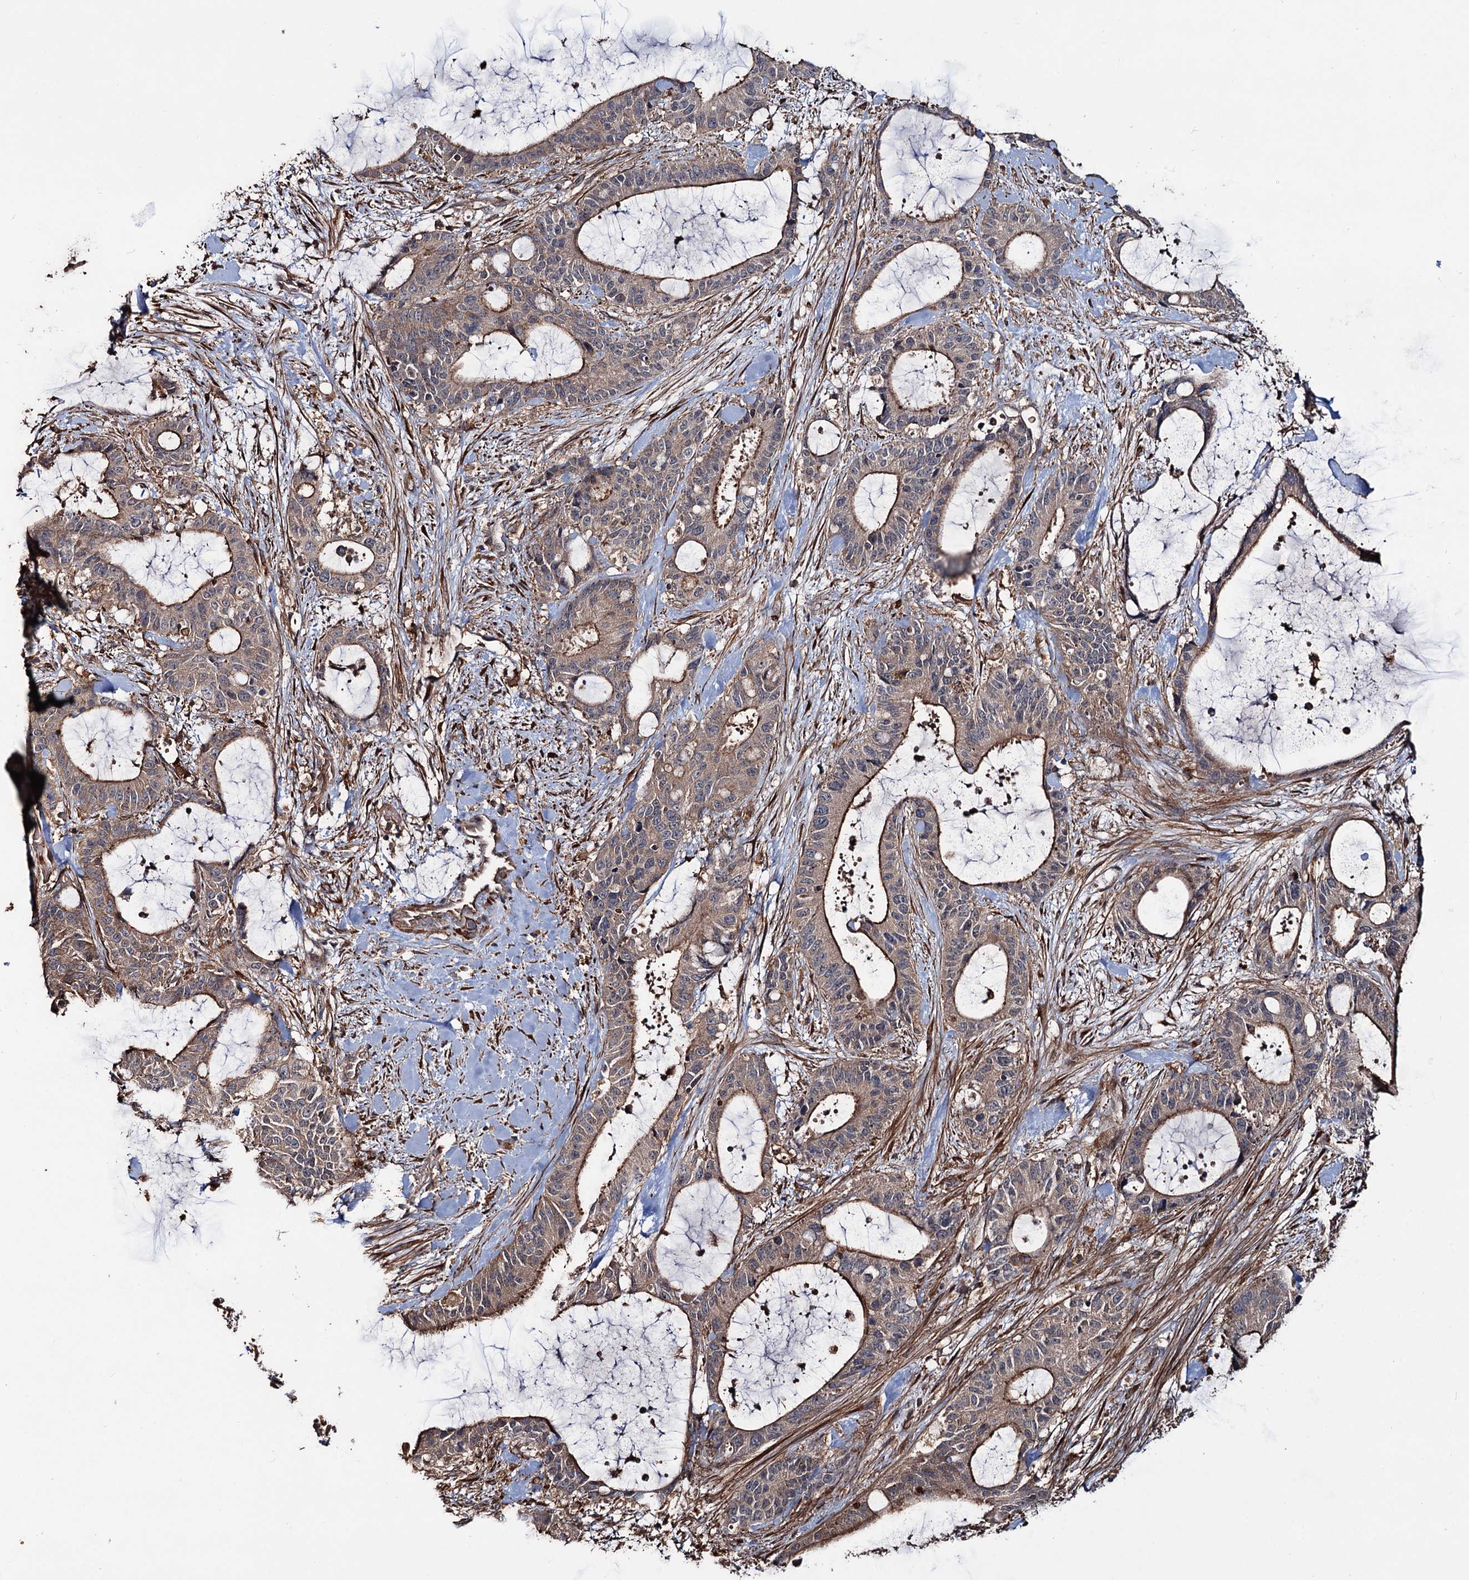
{"staining": {"intensity": "moderate", "quantity": ">75%", "location": "cytoplasmic/membranous"}, "tissue": "liver cancer", "cell_type": "Tumor cells", "image_type": "cancer", "snomed": [{"axis": "morphology", "description": "Normal tissue, NOS"}, {"axis": "morphology", "description": "Cholangiocarcinoma"}, {"axis": "topography", "description": "Liver"}, {"axis": "topography", "description": "Peripheral nerve tissue"}], "caption": "Protein staining demonstrates moderate cytoplasmic/membranous positivity in approximately >75% of tumor cells in cholangiocarcinoma (liver). The protein is stained brown, and the nuclei are stained in blue (DAB IHC with brightfield microscopy, high magnification).", "gene": "GRIP1", "patient": {"sex": "female", "age": 73}}